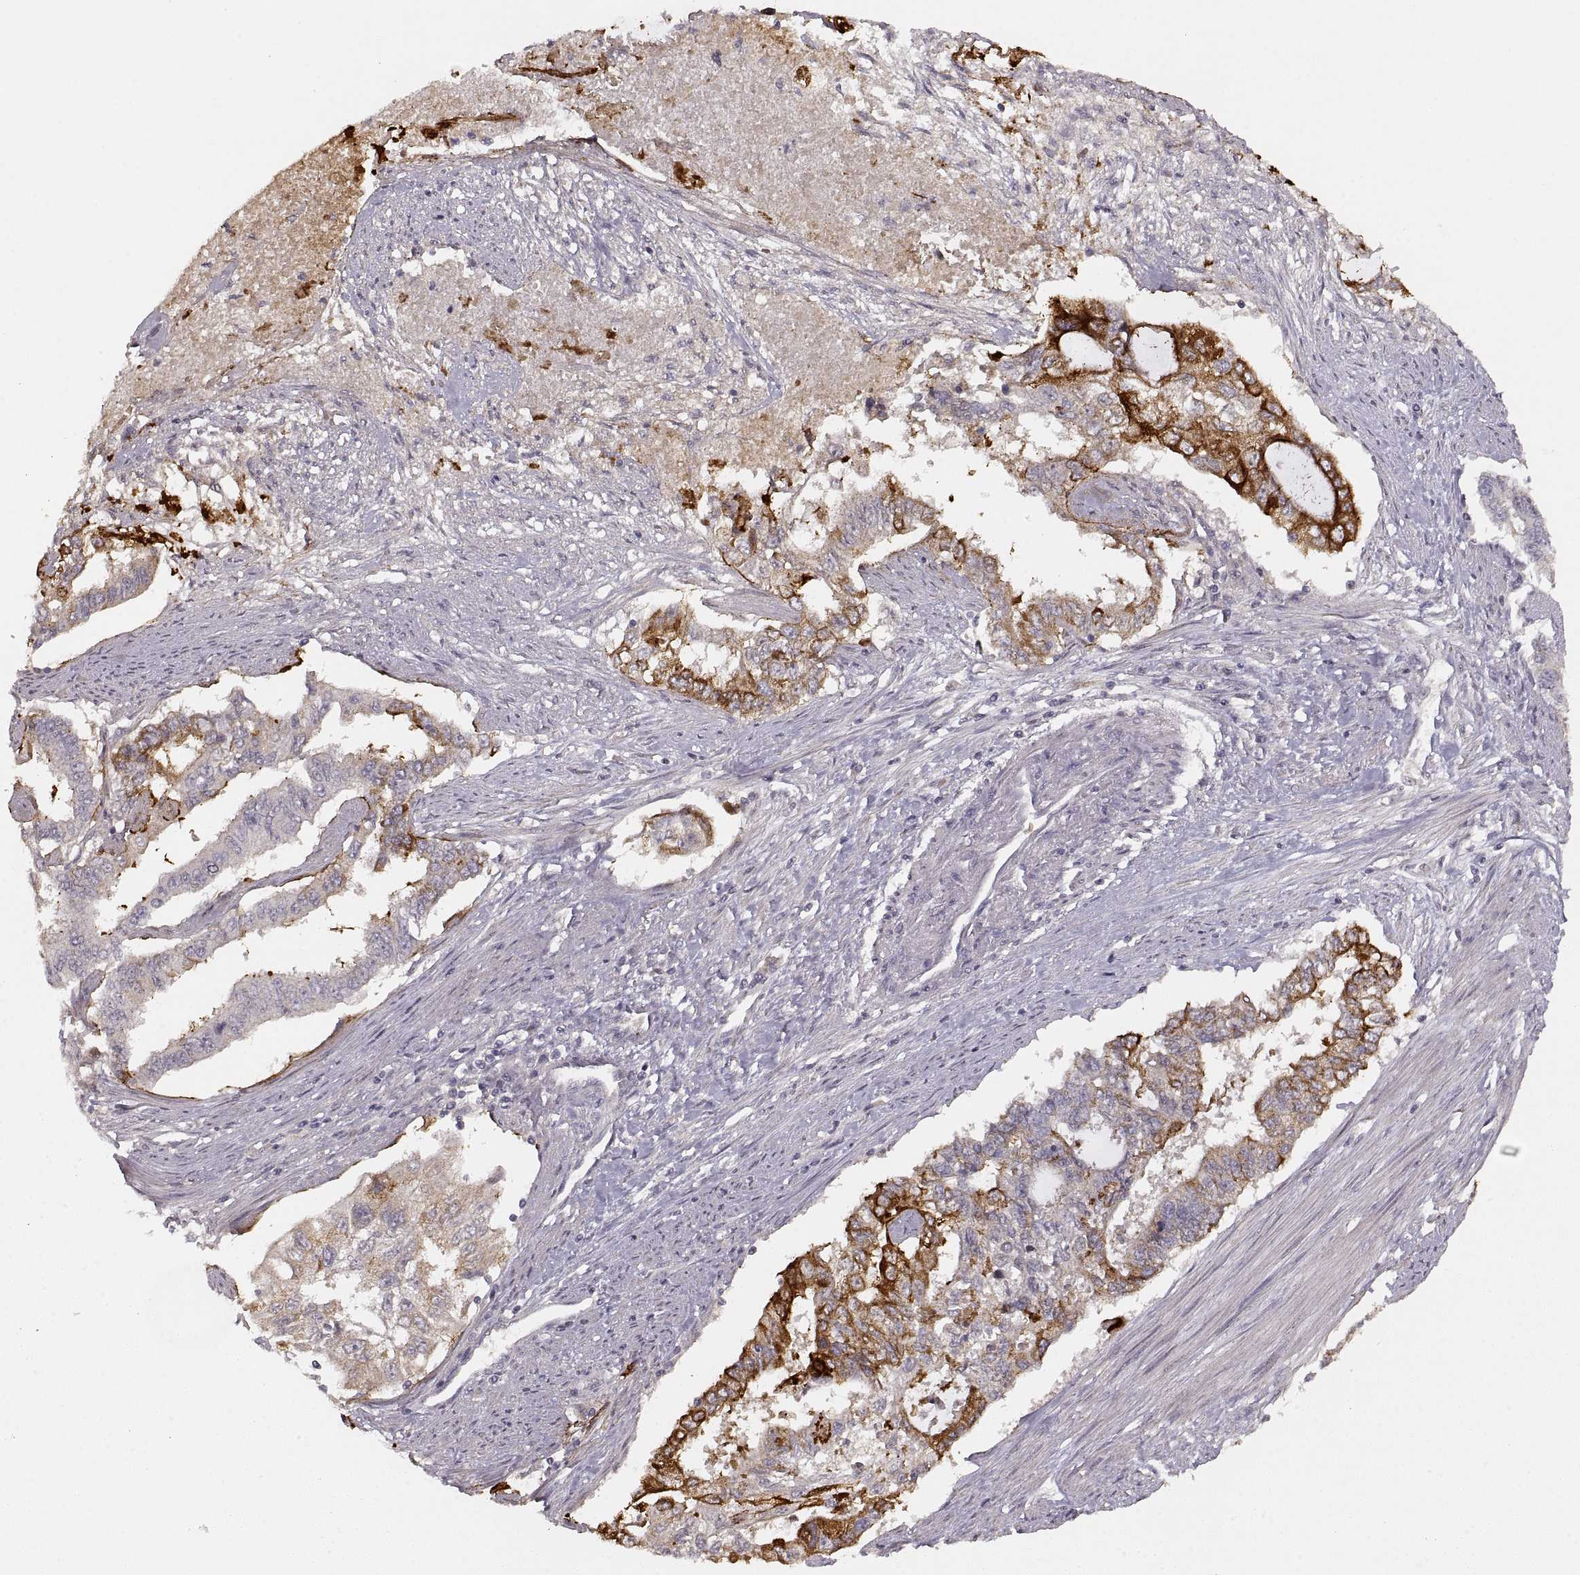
{"staining": {"intensity": "strong", "quantity": "25%-75%", "location": "cytoplasmic/membranous"}, "tissue": "endometrial cancer", "cell_type": "Tumor cells", "image_type": "cancer", "snomed": [{"axis": "morphology", "description": "Adenocarcinoma, NOS"}, {"axis": "topography", "description": "Uterus"}], "caption": "This is a histology image of IHC staining of endometrial cancer, which shows strong staining in the cytoplasmic/membranous of tumor cells.", "gene": "LAMC2", "patient": {"sex": "female", "age": 59}}